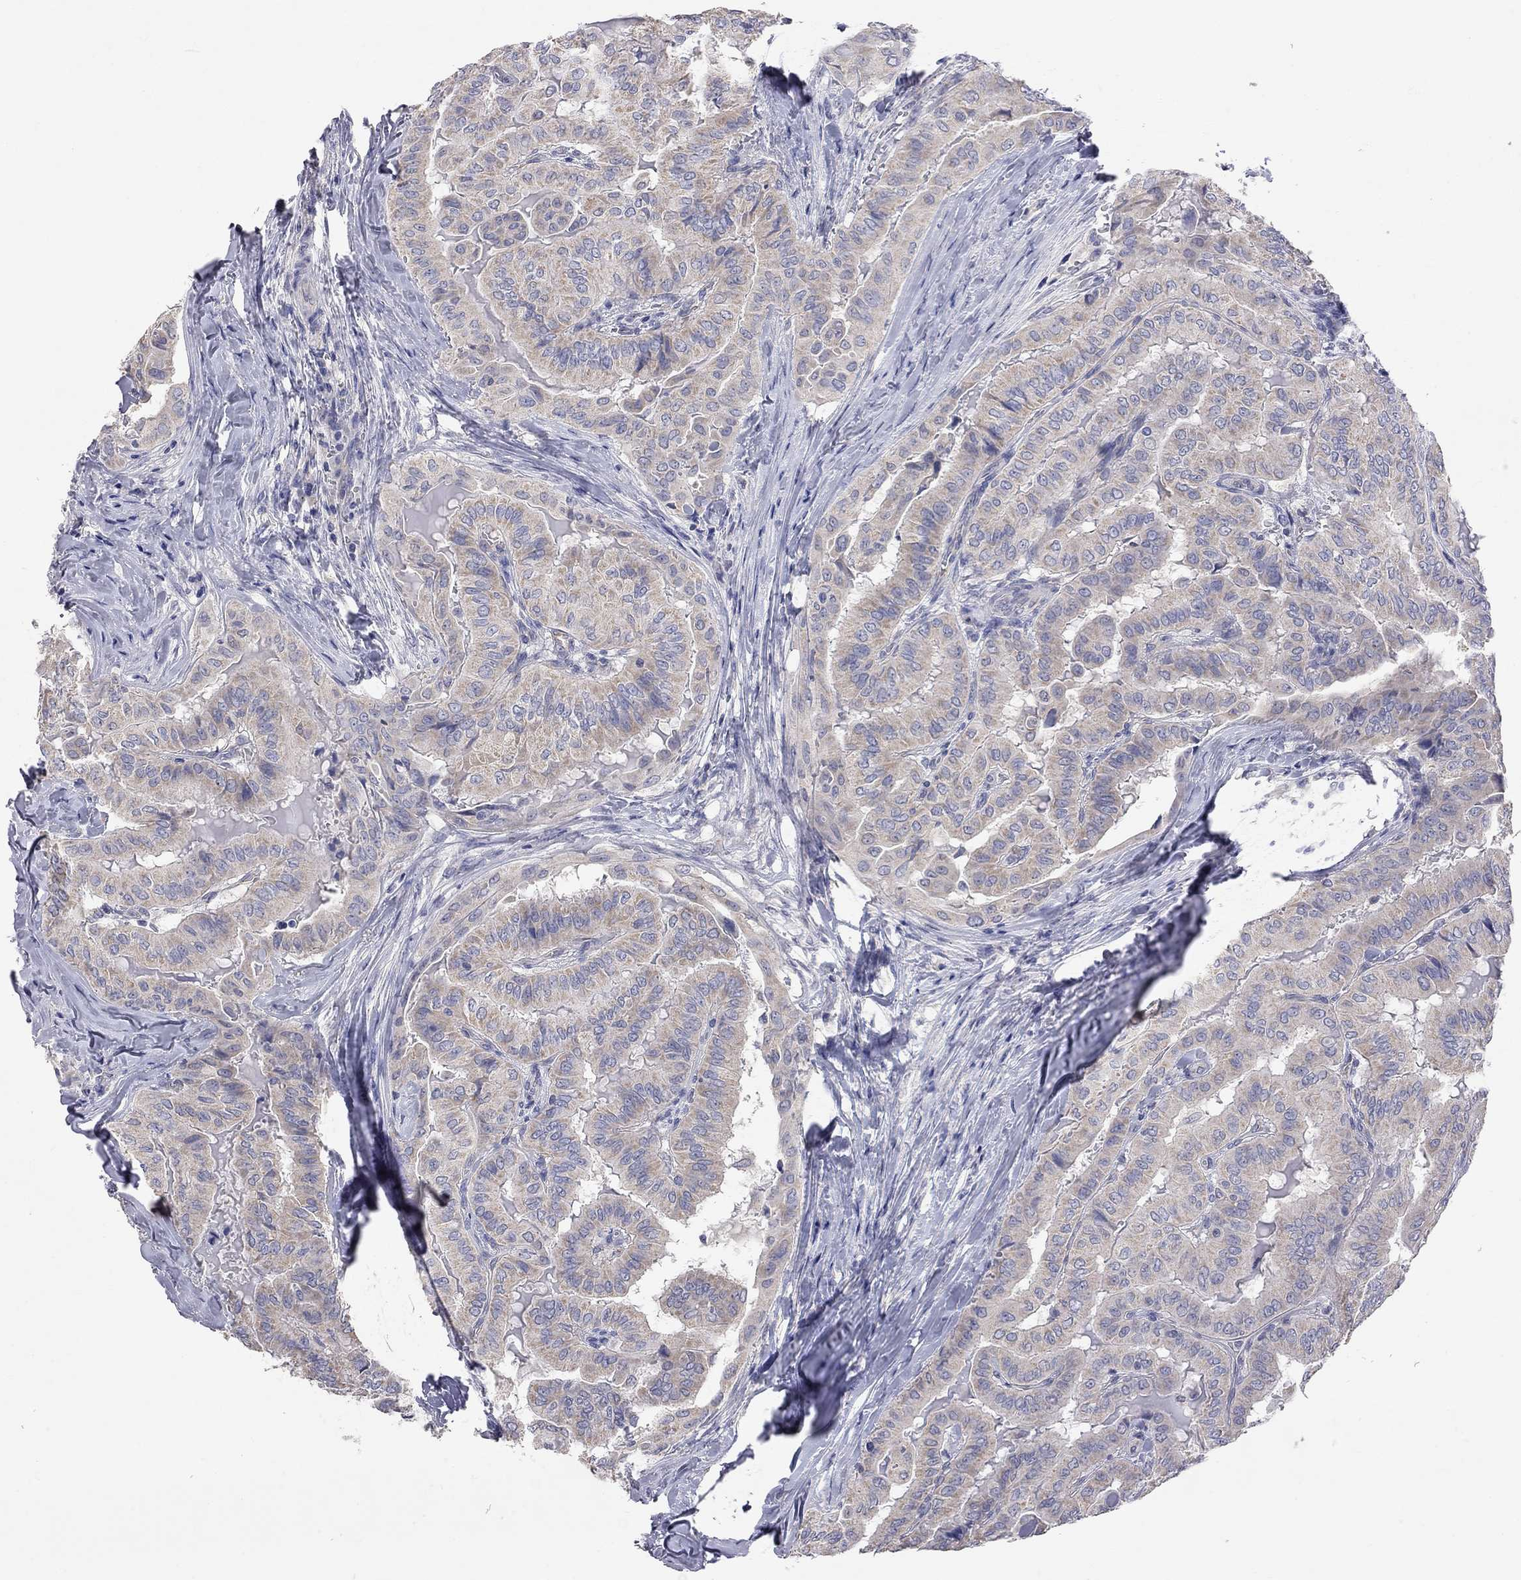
{"staining": {"intensity": "weak", "quantity": "25%-75%", "location": "cytoplasmic/membranous"}, "tissue": "thyroid cancer", "cell_type": "Tumor cells", "image_type": "cancer", "snomed": [{"axis": "morphology", "description": "Papillary adenocarcinoma, NOS"}, {"axis": "topography", "description": "Thyroid gland"}], "caption": "An immunohistochemistry (IHC) histopathology image of tumor tissue is shown. Protein staining in brown labels weak cytoplasmic/membranous positivity in thyroid cancer within tumor cells. (brown staining indicates protein expression, while blue staining denotes nuclei).", "gene": "OPRK1", "patient": {"sex": "female", "age": 68}}